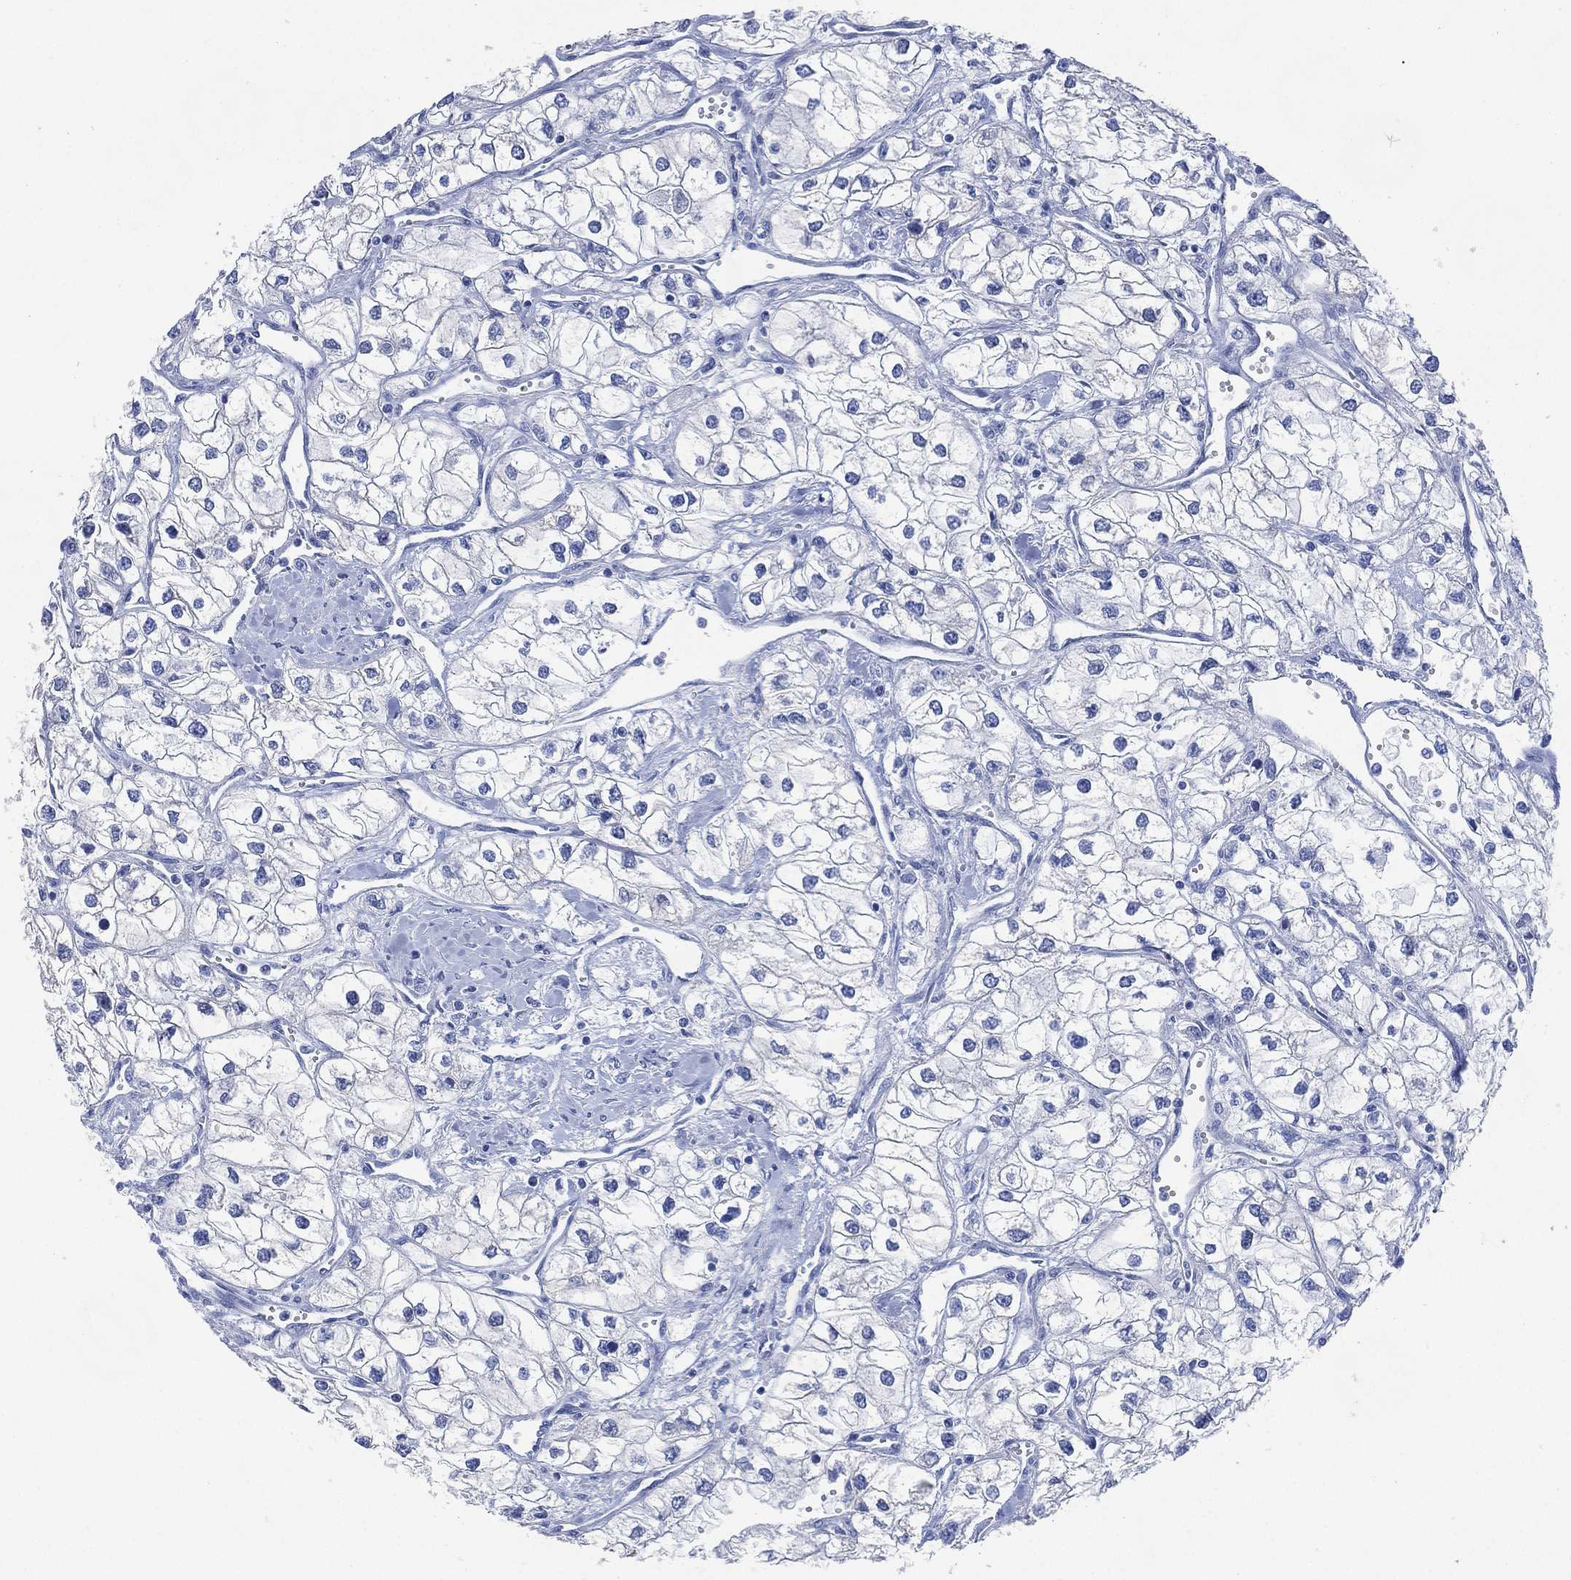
{"staining": {"intensity": "negative", "quantity": "none", "location": "none"}, "tissue": "renal cancer", "cell_type": "Tumor cells", "image_type": "cancer", "snomed": [{"axis": "morphology", "description": "Adenocarcinoma, NOS"}, {"axis": "topography", "description": "Kidney"}], "caption": "Tumor cells are negative for brown protein staining in adenocarcinoma (renal). The staining is performed using DAB brown chromogen with nuclei counter-stained in using hematoxylin.", "gene": "FMO1", "patient": {"sex": "male", "age": 59}}